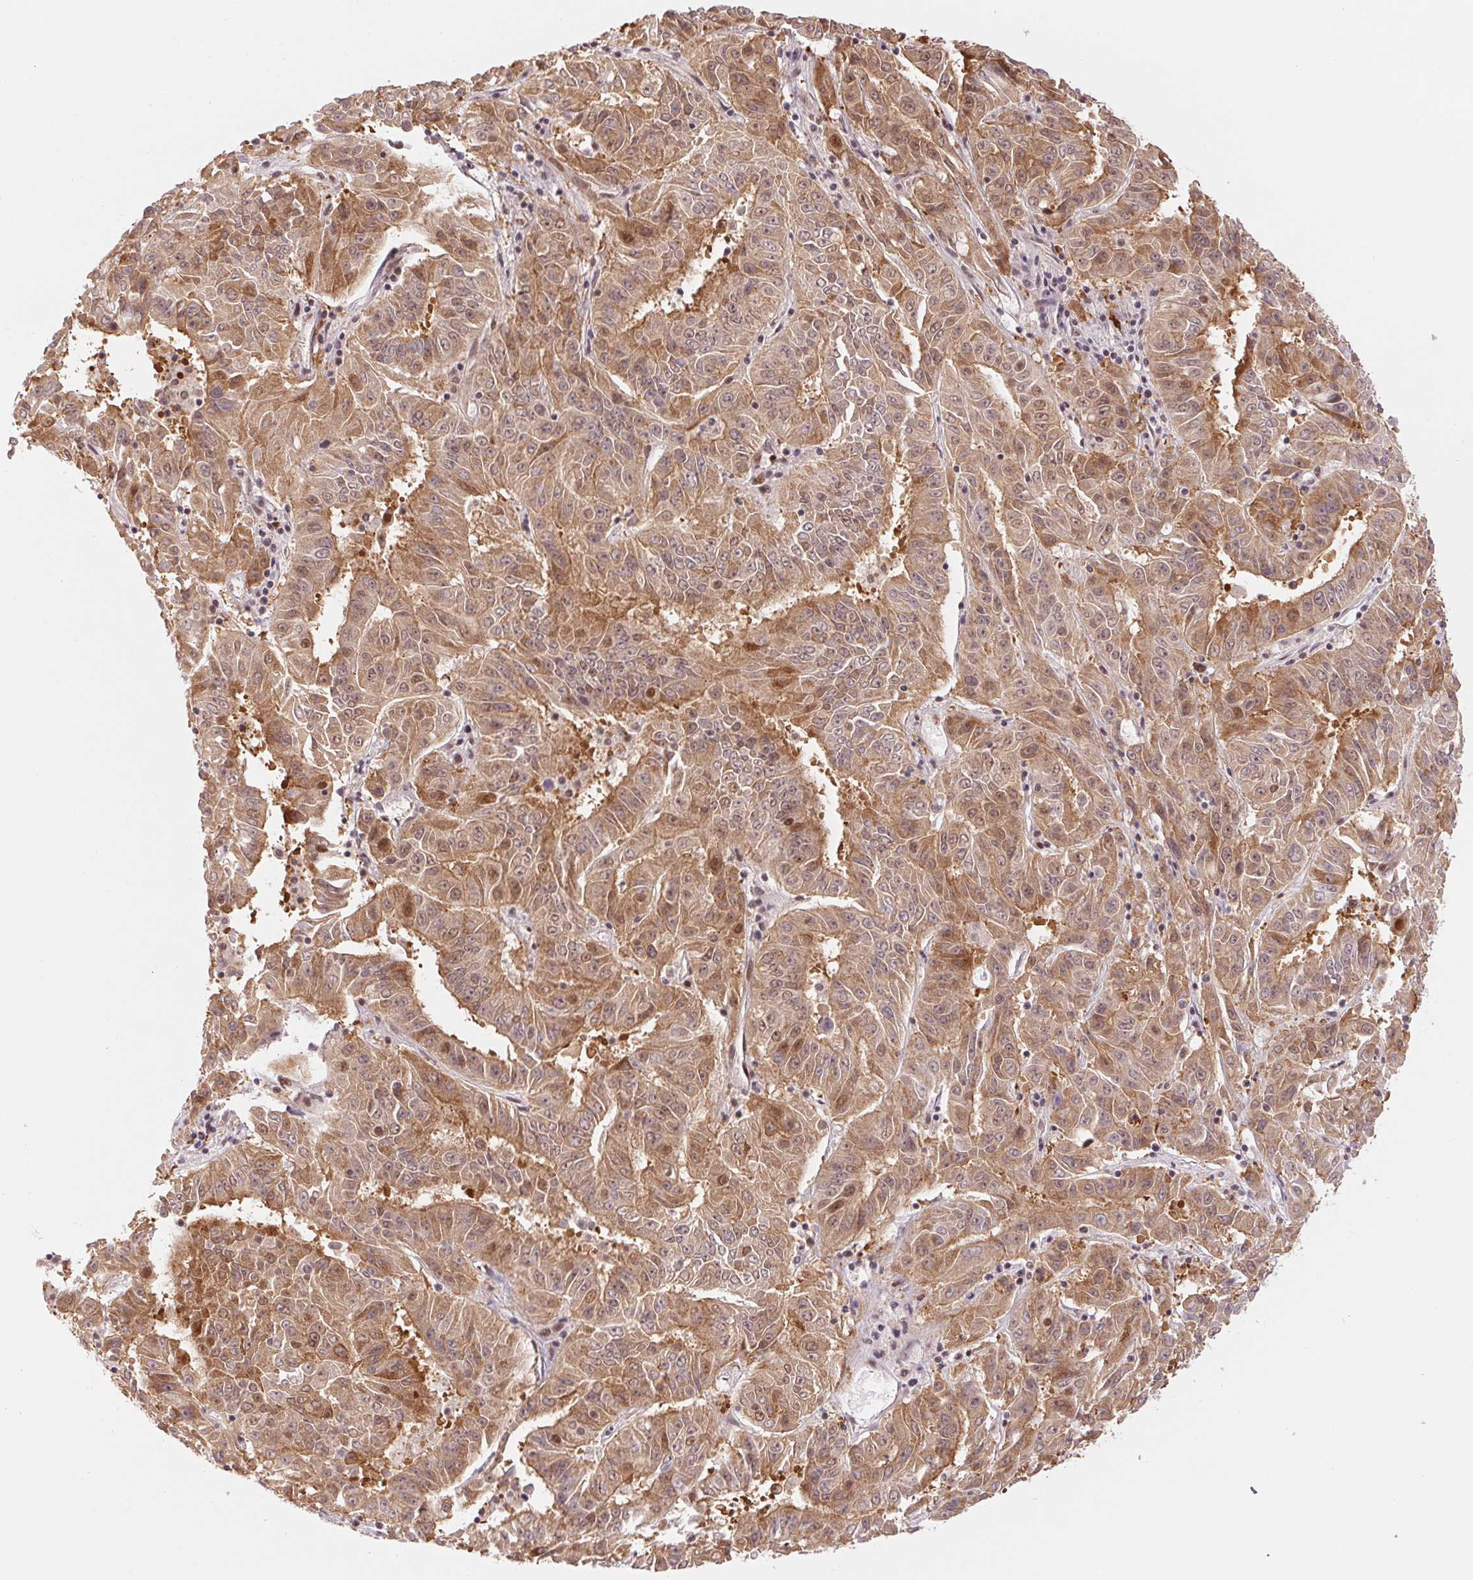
{"staining": {"intensity": "moderate", "quantity": ">75%", "location": "cytoplasmic/membranous"}, "tissue": "pancreatic cancer", "cell_type": "Tumor cells", "image_type": "cancer", "snomed": [{"axis": "morphology", "description": "Adenocarcinoma, NOS"}, {"axis": "topography", "description": "Pancreas"}], "caption": "Human pancreatic cancer stained with a brown dye demonstrates moderate cytoplasmic/membranous positive staining in about >75% of tumor cells.", "gene": "DNAJB6", "patient": {"sex": "male", "age": 63}}